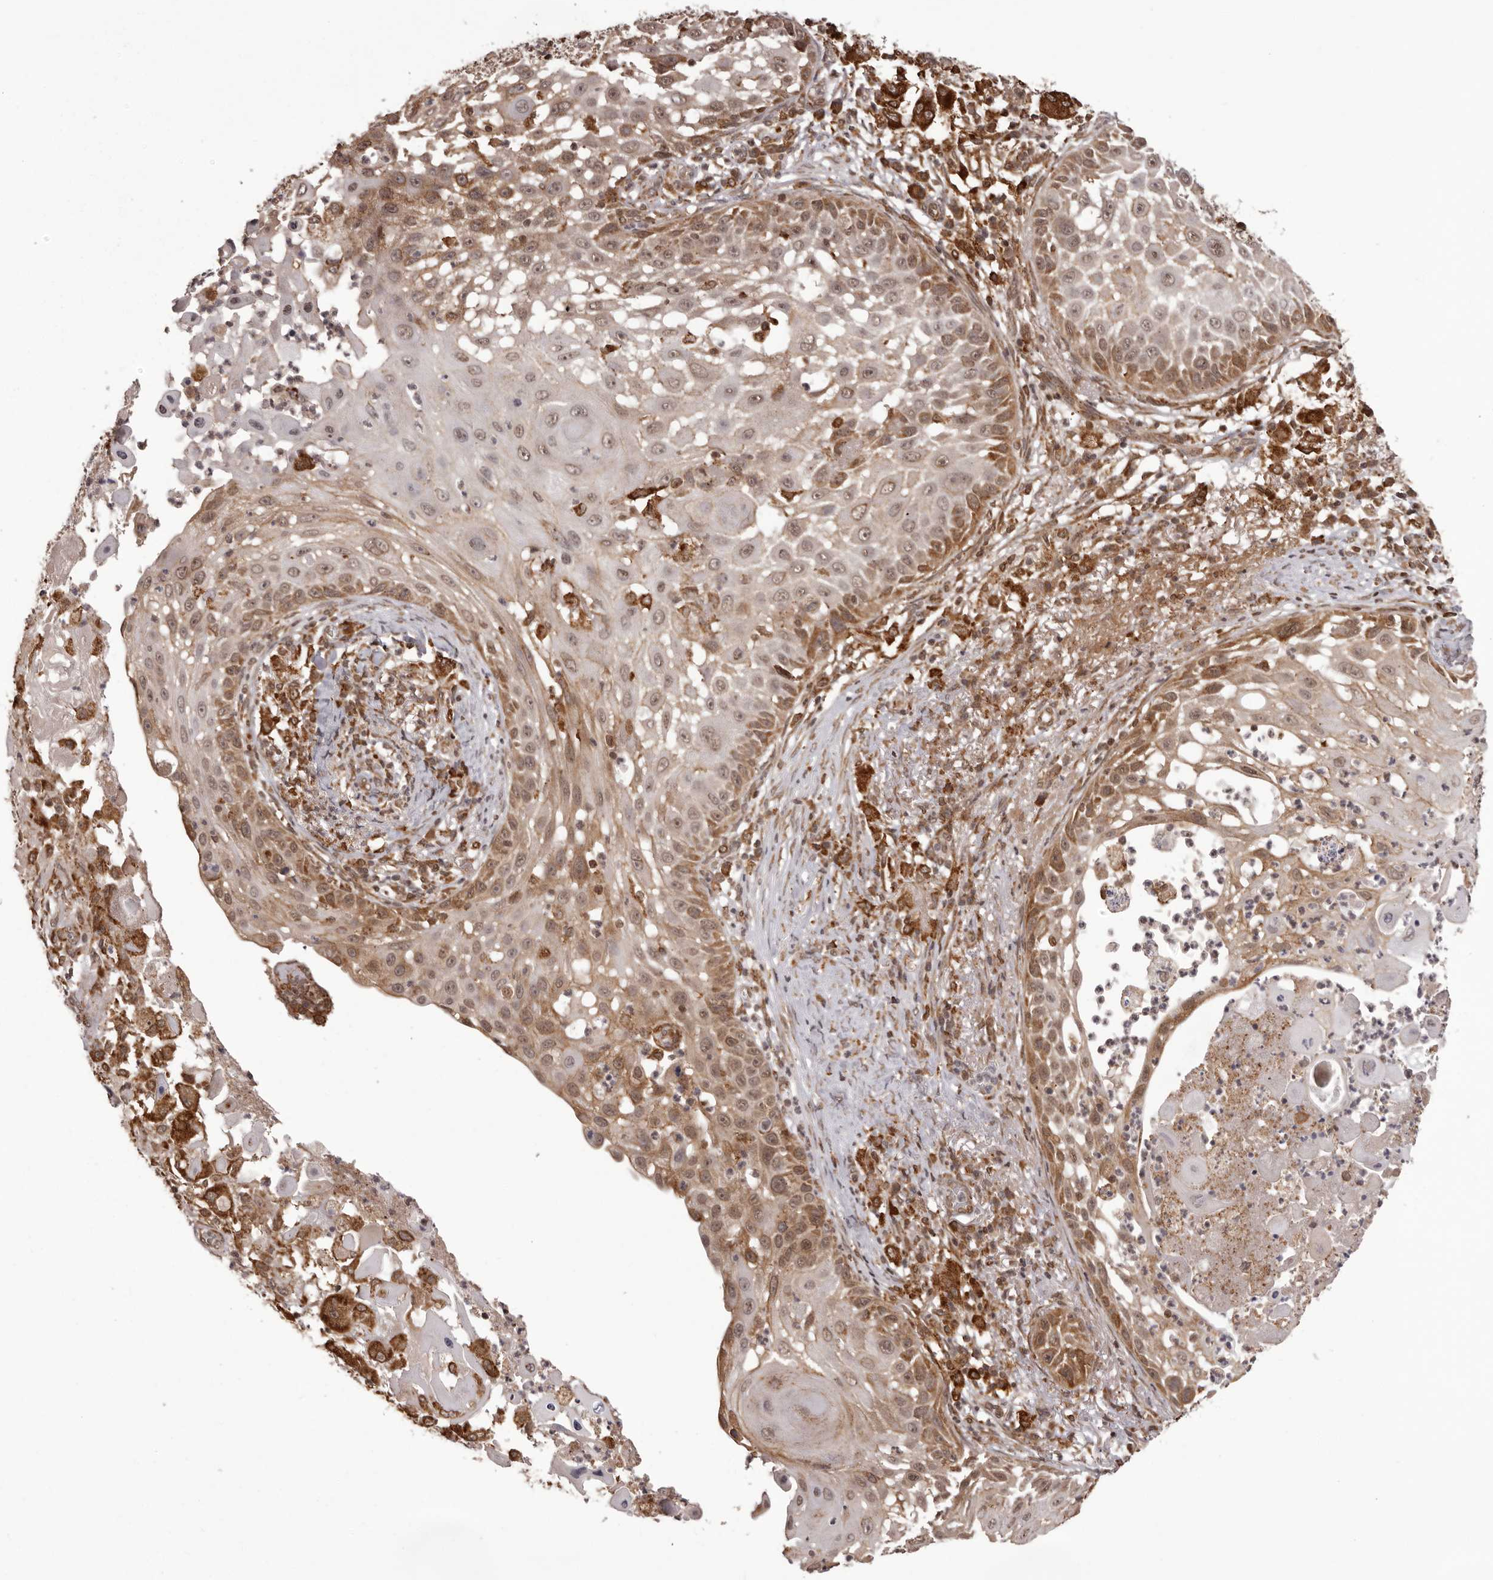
{"staining": {"intensity": "moderate", "quantity": ">75%", "location": "cytoplasmic/membranous,nuclear"}, "tissue": "skin cancer", "cell_type": "Tumor cells", "image_type": "cancer", "snomed": [{"axis": "morphology", "description": "Squamous cell carcinoma, NOS"}, {"axis": "topography", "description": "Skin"}], "caption": "IHC micrograph of neoplastic tissue: human squamous cell carcinoma (skin) stained using immunohistochemistry reveals medium levels of moderate protein expression localized specifically in the cytoplasmic/membranous and nuclear of tumor cells, appearing as a cytoplasmic/membranous and nuclear brown color.", "gene": "IL32", "patient": {"sex": "female", "age": 44}}